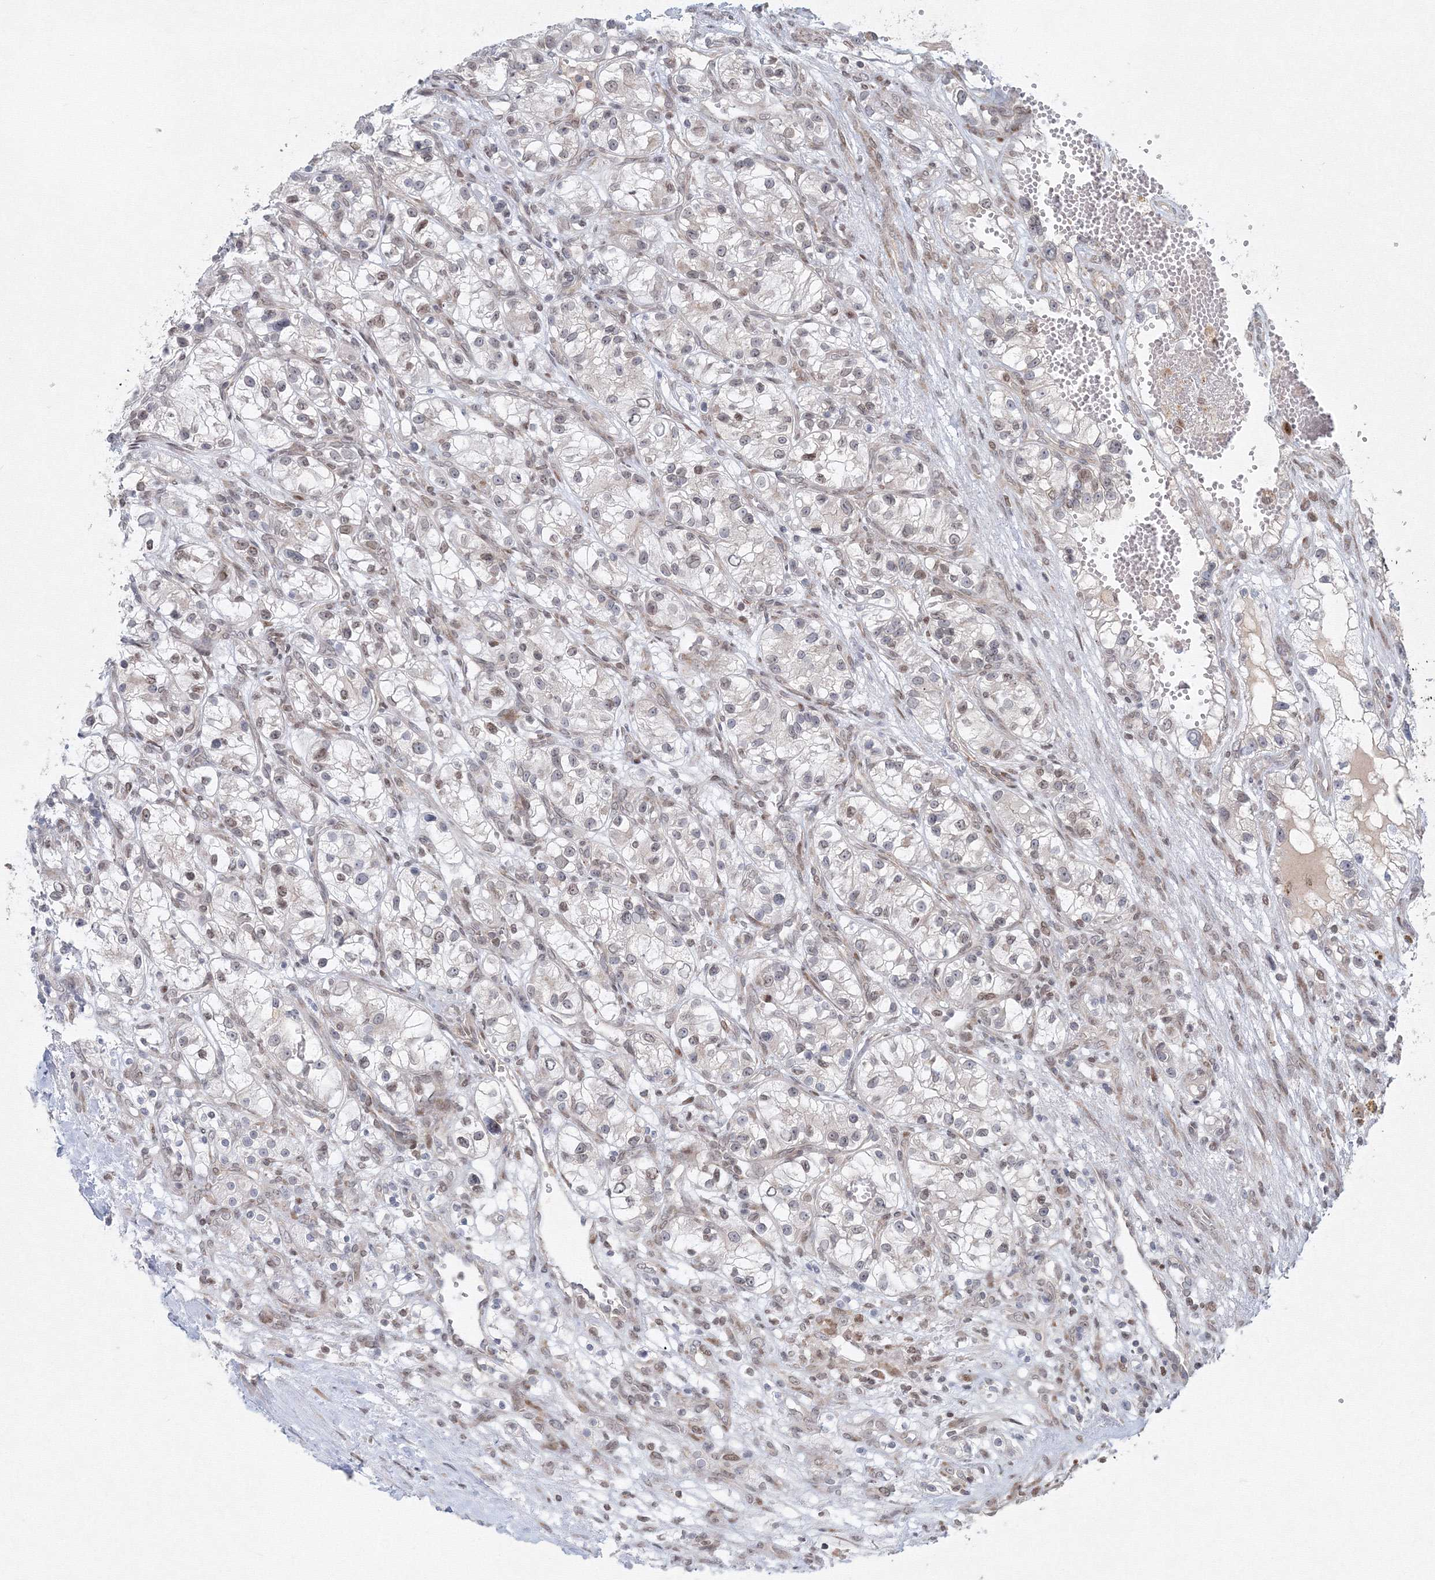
{"staining": {"intensity": "weak", "quantity": "<25%", "location": "nuclear"}, "tissue": "renal cancer", "cell_type": "Tumor cells", "image_type": "cancer", "snomed": [{"axis": "morphology", "description": "Adenocarcinoma, NOS"}, {"axis": "topography", "description": "Kidney"}], "caption": "Renal adenocarcinoma was stained to show a protein in brown. There is no significant staining in tumor cells.", "gene": "KIF4A", "patient": {"sex": "female", "age": 57}}